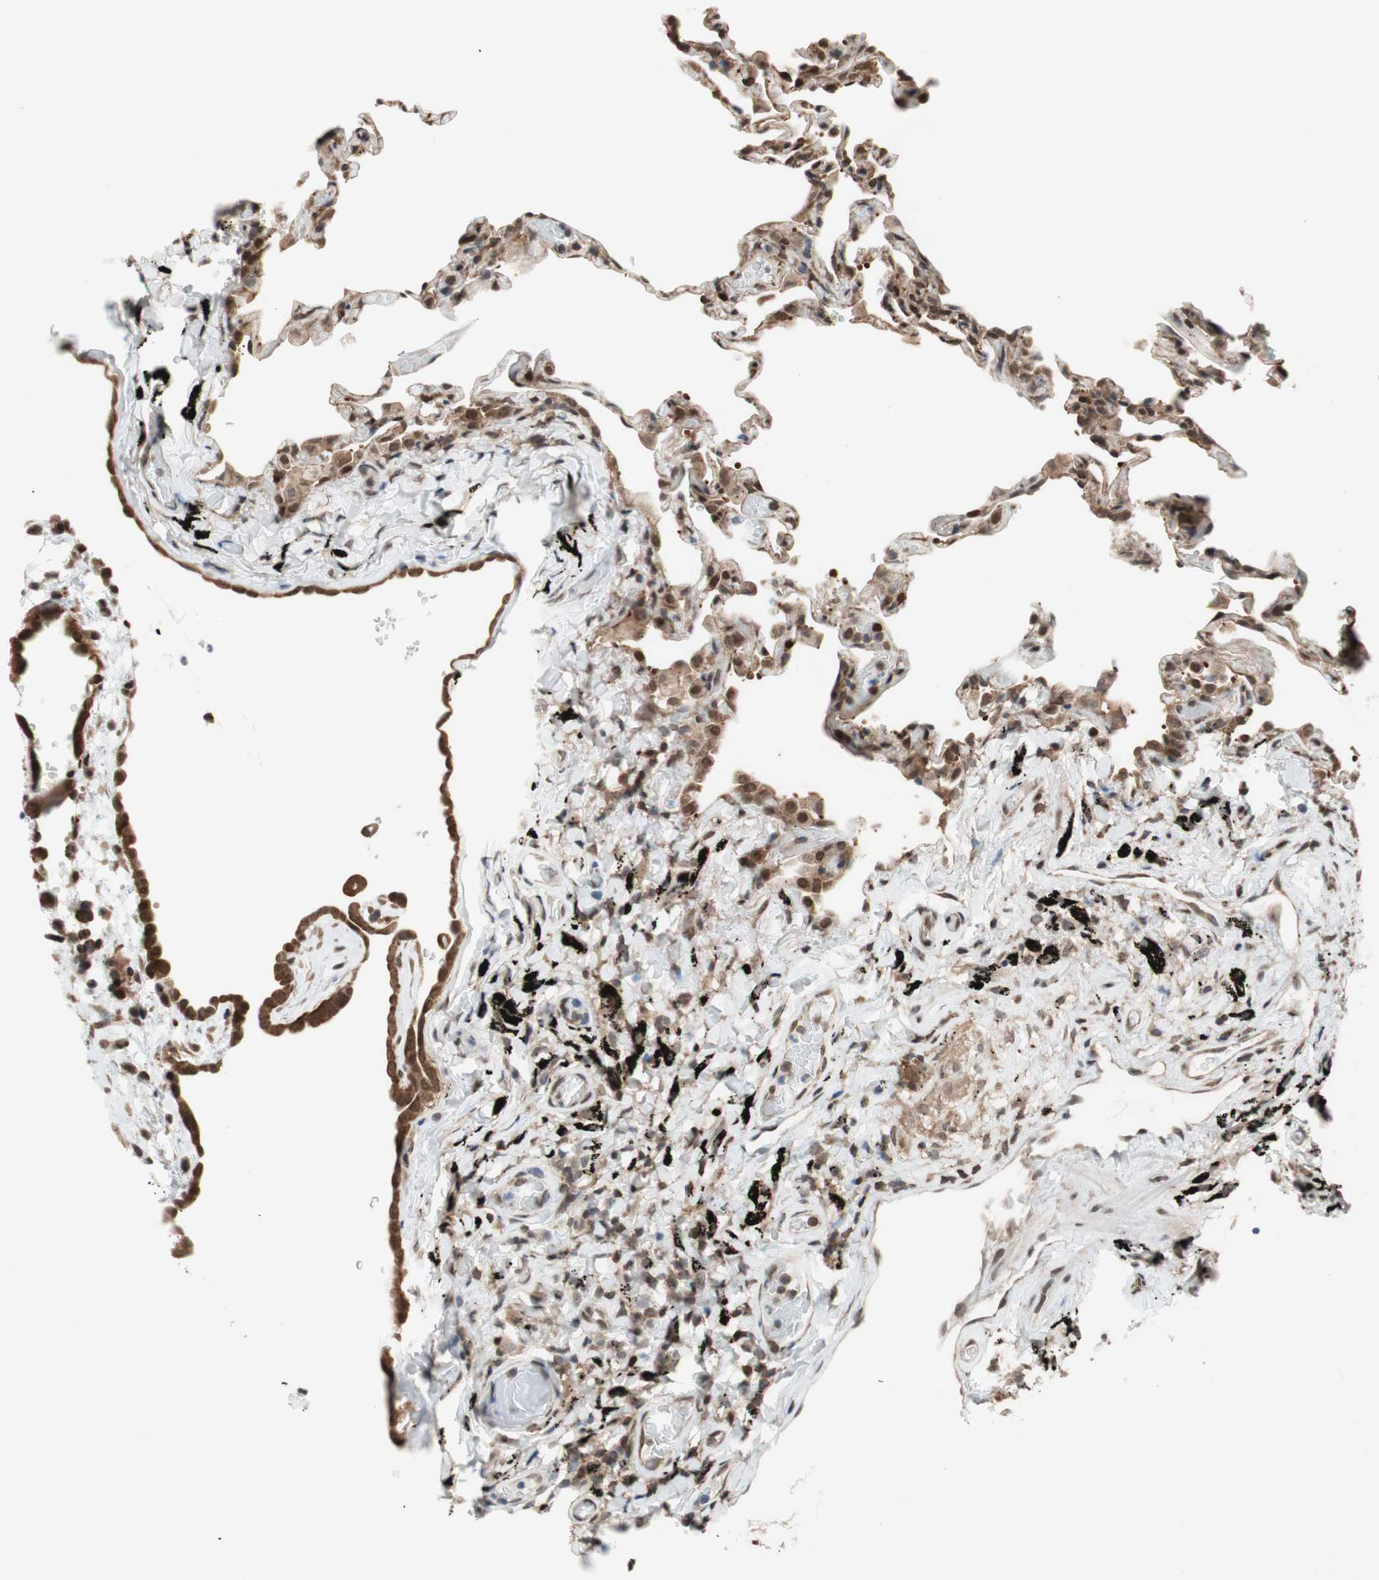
{"staining": {"intensity": "weak", "quantity": "25%-75%", "location": "cytoplasmic/membranous"}, "tissue": "lung", "cell_type": "Alveolar cells", "image_type": "normal", "snomed": [{"axis": "morphology", "description": "Normal tissue, NOS"}, {"axis": "topography", "description": "Lung"}], "caption": "This micrograph displays immunohistochemistry staining of unremarkable human lung, with low weak cytoplasmic/membranous expression in approximately 25%-75% of alveolar cells.", "gene": "ZNF512B", "patient": {"sex": "male", "age": 59}}